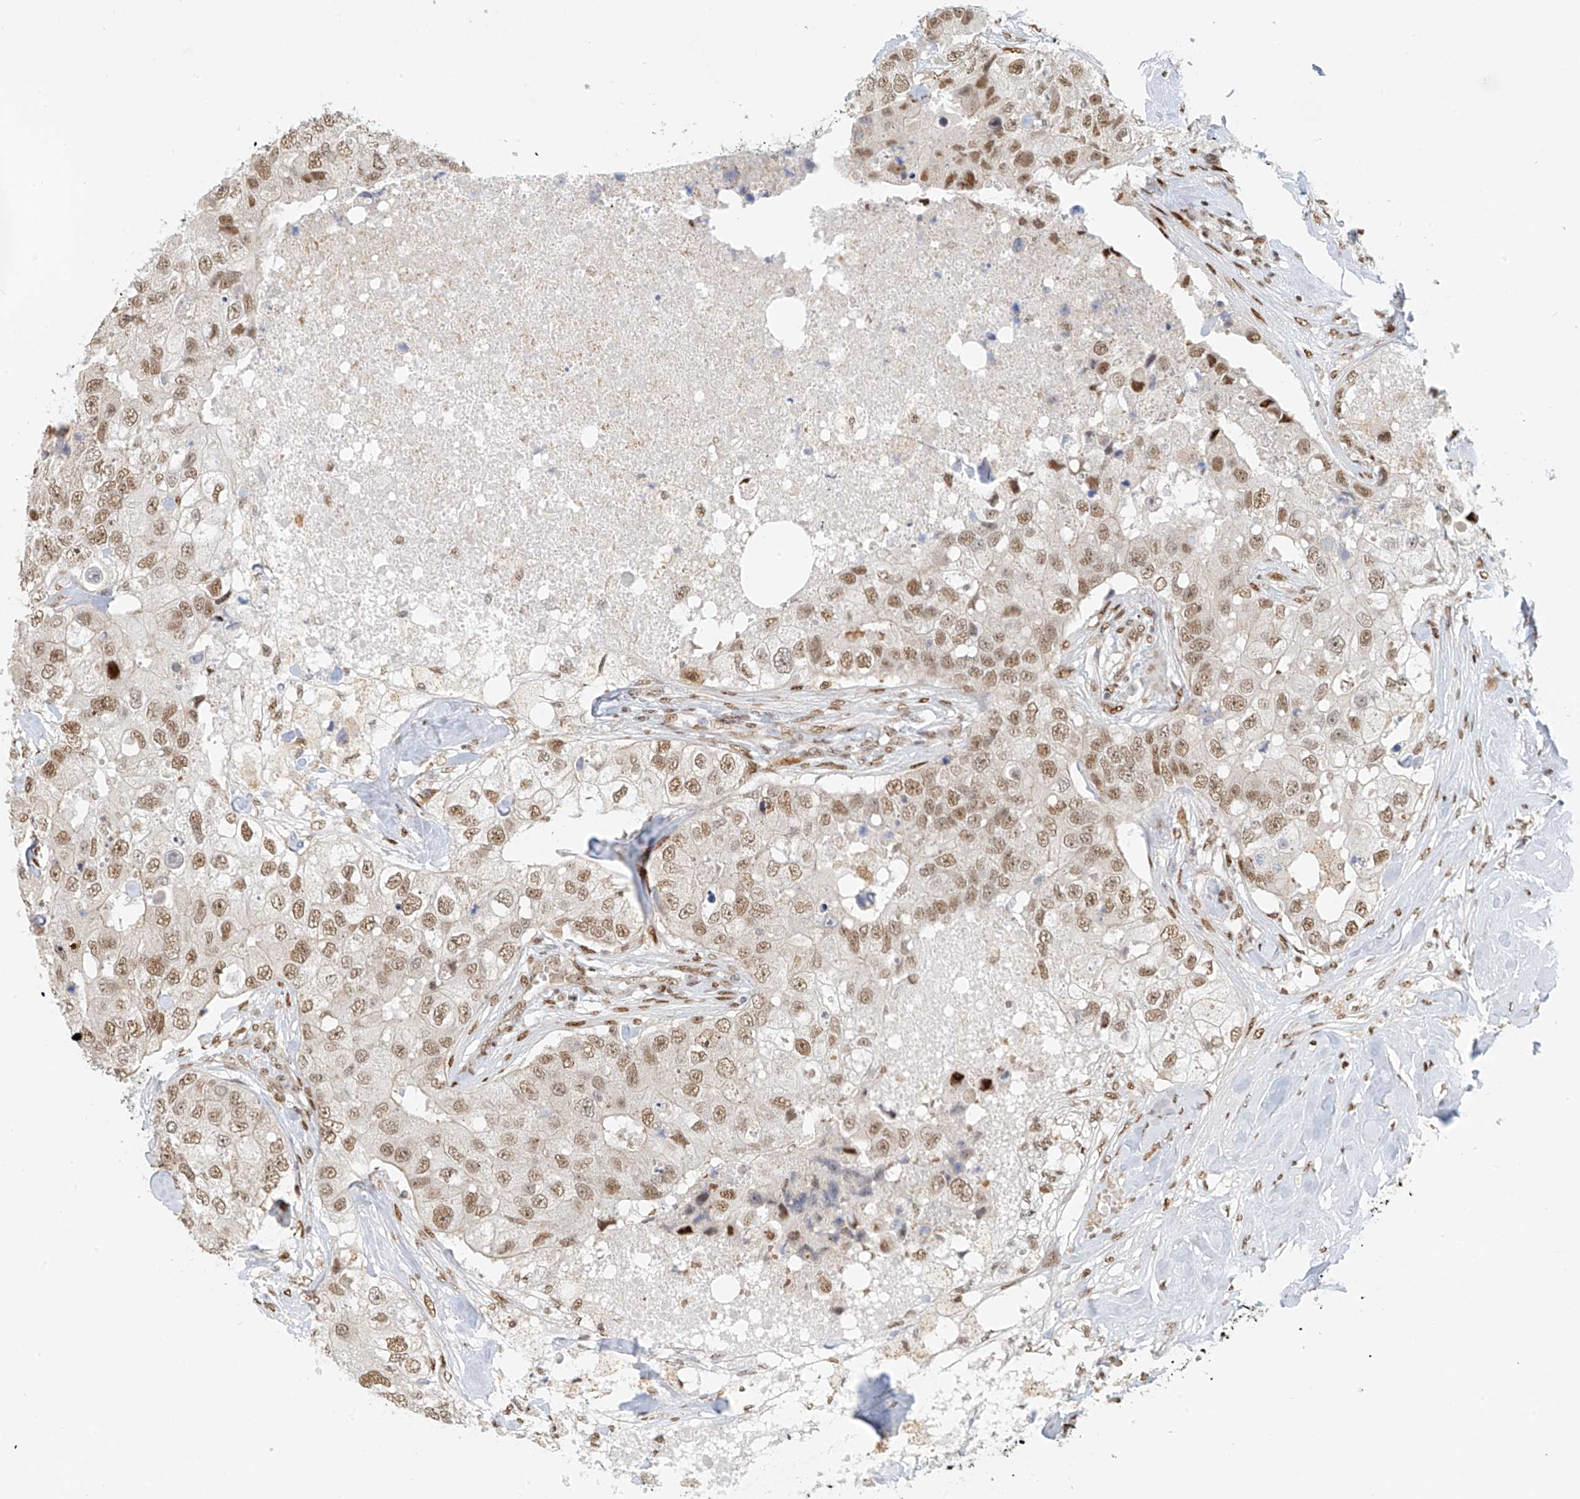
{"staining": {"intensity": "moderate", "quantity": ">75%", "location": "nuclear"}, "tissue": "breast cancer", "cell_type": "Tumor cells", "image_type": "cancer", "snomed": [{"axis": "morphology", "description": "Duct carcinoma"}, {"axis": "topography", "description": "Breast"}], "caption": "A histopathology image of human breast infiltrating ductal carcinoma stained for a protein exhibits moderate nuclear brown staining in tumor cells.", "gene": "ZNF514", "patient": {"sex": "female", "age": 62}}